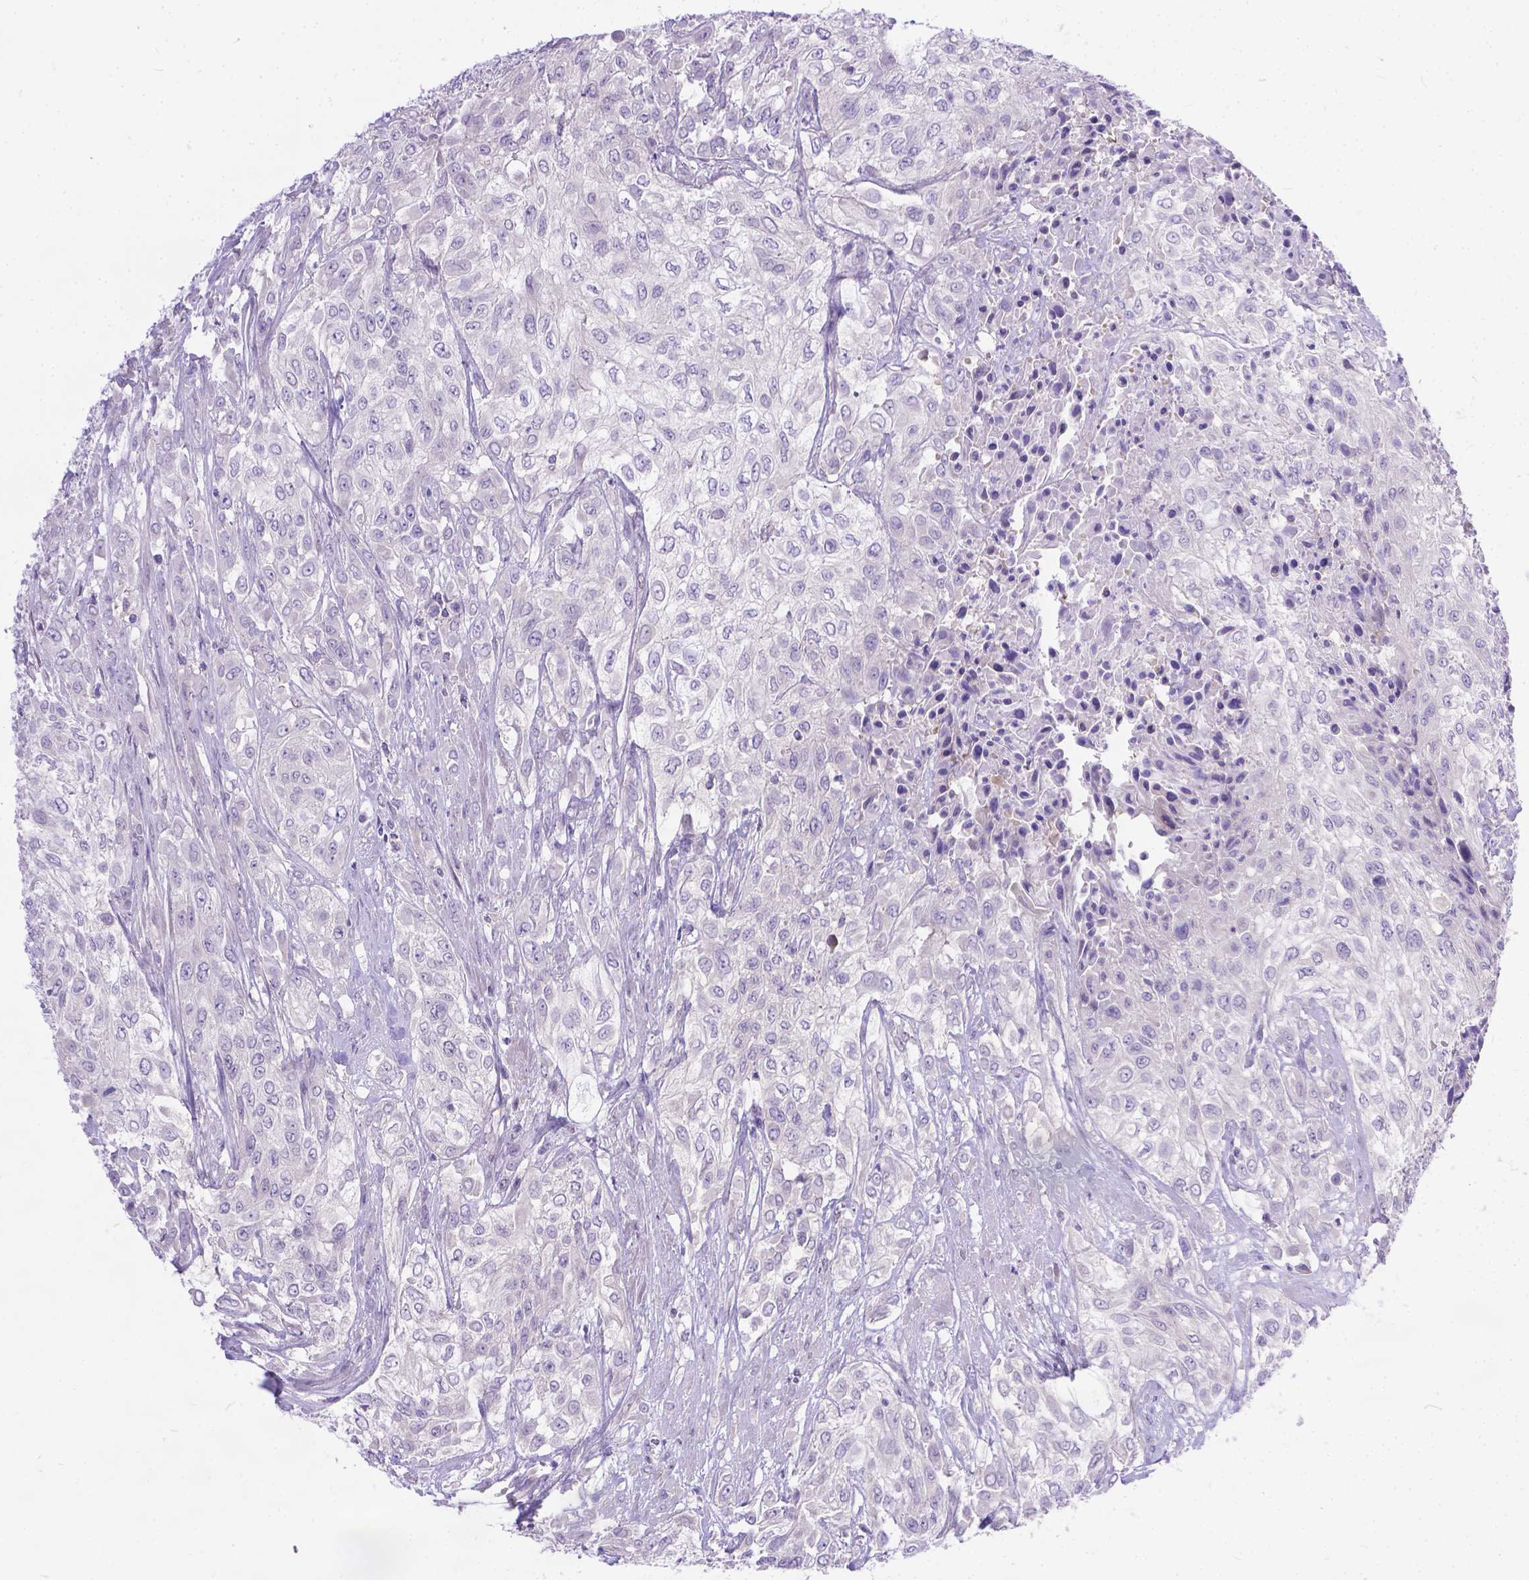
{"staining": {"intensity": "negative", "quantity": "none", "location": "none"}, "tissue": "urothelial cancer", "cell_type": "Tumor cells", "image_type": "cancer", "snomed": [{"axis": "morphology", "description": "Urothelial carcinoma, High grade"}, {"axis": "topography", "description": "Urinary bladder"}], "caption": "Immunohistochemical staining of high-grade urothelial carcinoma displays no significant staining in tumor cells.", "gene": "TTLL6", "patient": {"sex": "male", "age": 57}}